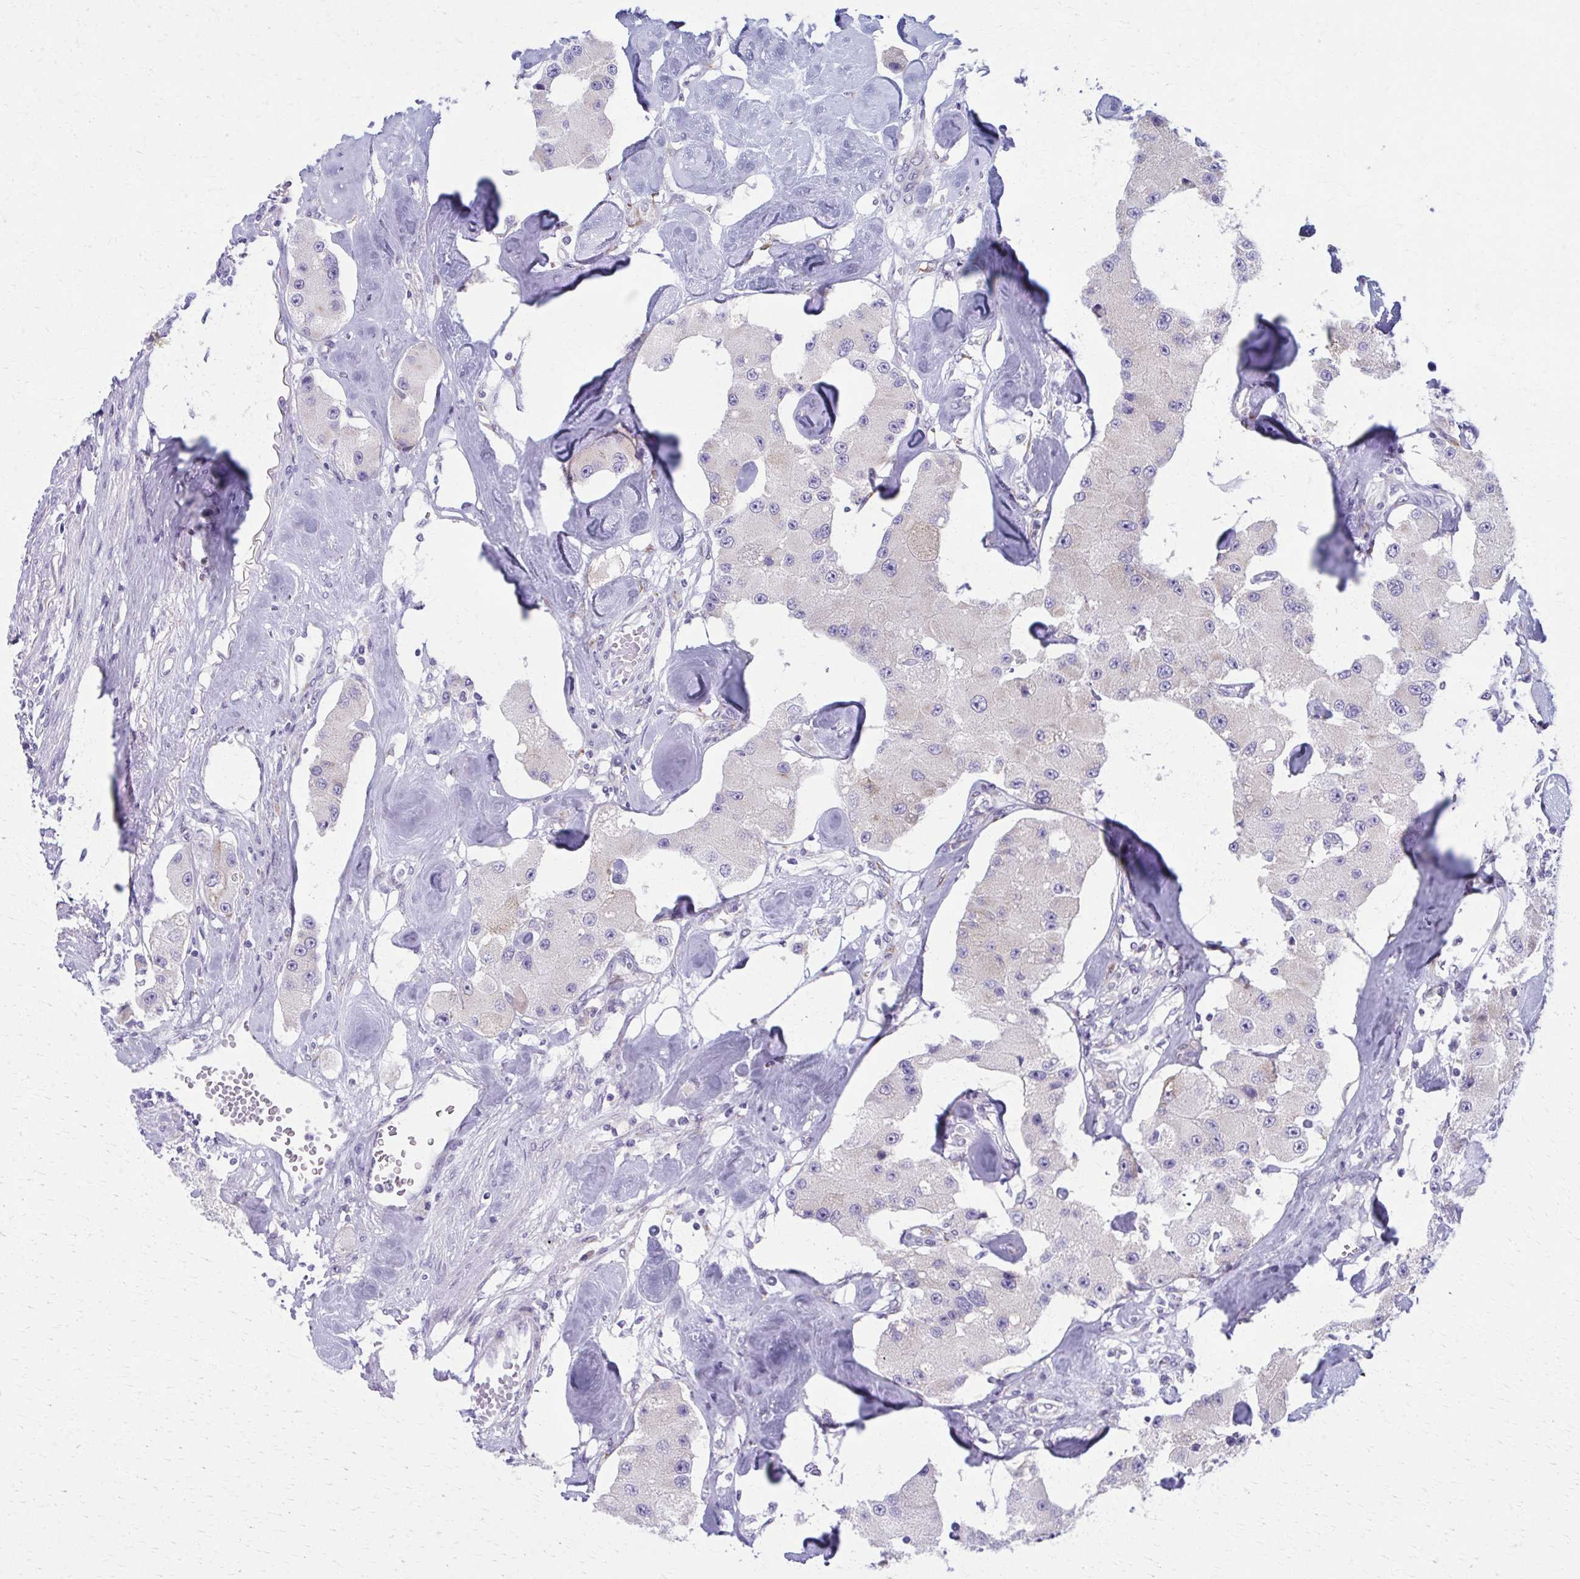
{"staining": {"intensity": "negative", "quantity": "none", "location": "none"}, "tissue": "carcinoid", "cell_type": "Tumor cells", "image_type": "cancer", "snomed": [{"axis": "morphology", "description": "Carcinoid, malignant, NOS"}, {"axis": "topography", "description": "Pancreas"}], "caption": "Immunohistochemical staining of human carcinoid exhibits no significant positivity in tumor cells.", "gene": "SPATS2L", "patient": {"sex": "male", "age": 41}}